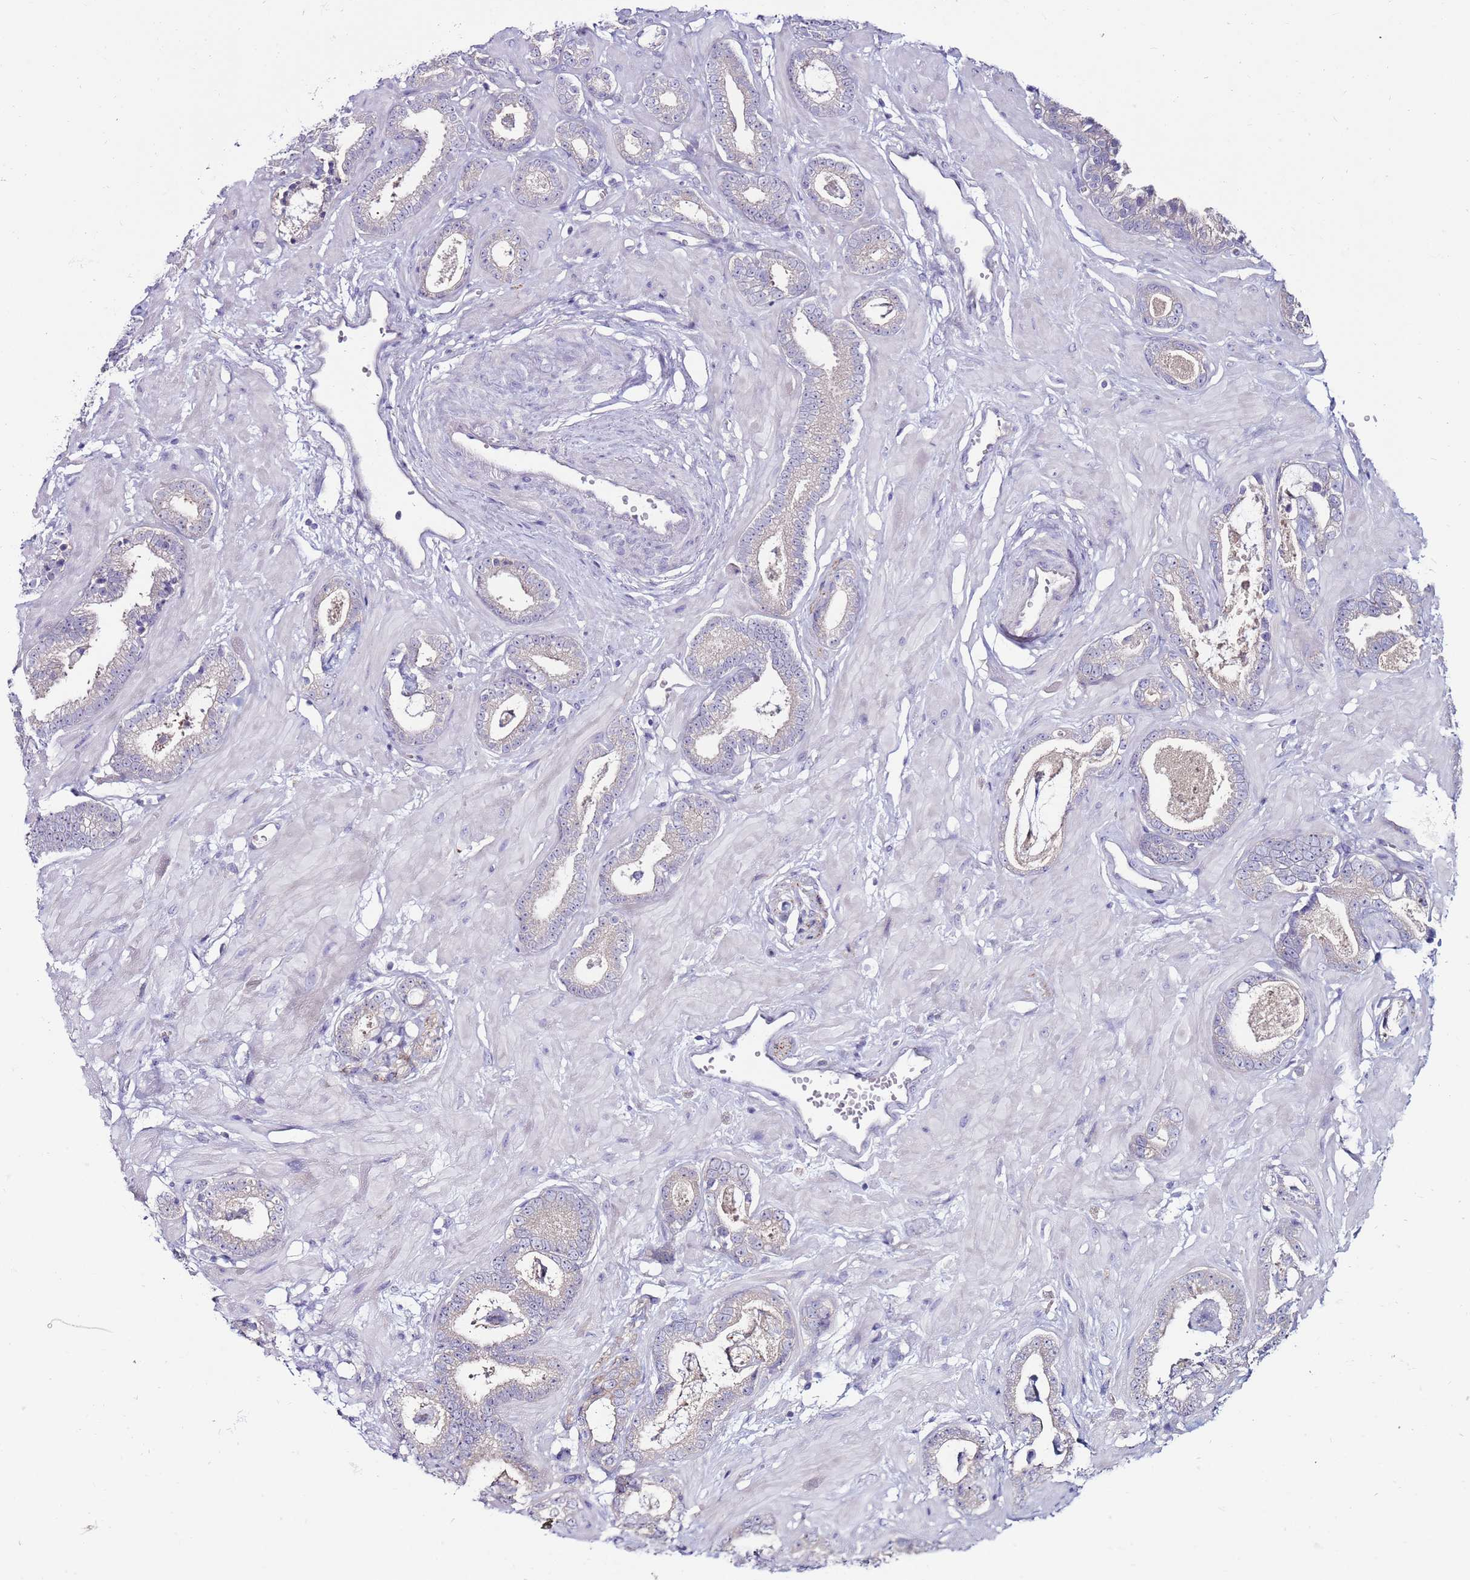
{"staining": {"intensity": "negative", "quantity": "none", "location": "none"}, "tissue": "prostate cancer", "cell_type": "Tumor cells", "image_type": "cancer", "snomed": [{"axis": "morphology", "description": "Adenocarcinoma, Low grade"}, {"axis": "topography", "description": "Prostate"}], "caption": "The photomicrograph reveals no significant staining in tumor cells of prostate low-grade adenocarcinoma. (Stains: DAB (3,3'-diaminobenzidine) IHC with hematoxylin counter stain, Microscopy: brightfield microscopy at high magnification).", "gene": "GPN3", "patient": {"sex": "male", "age": 60}}